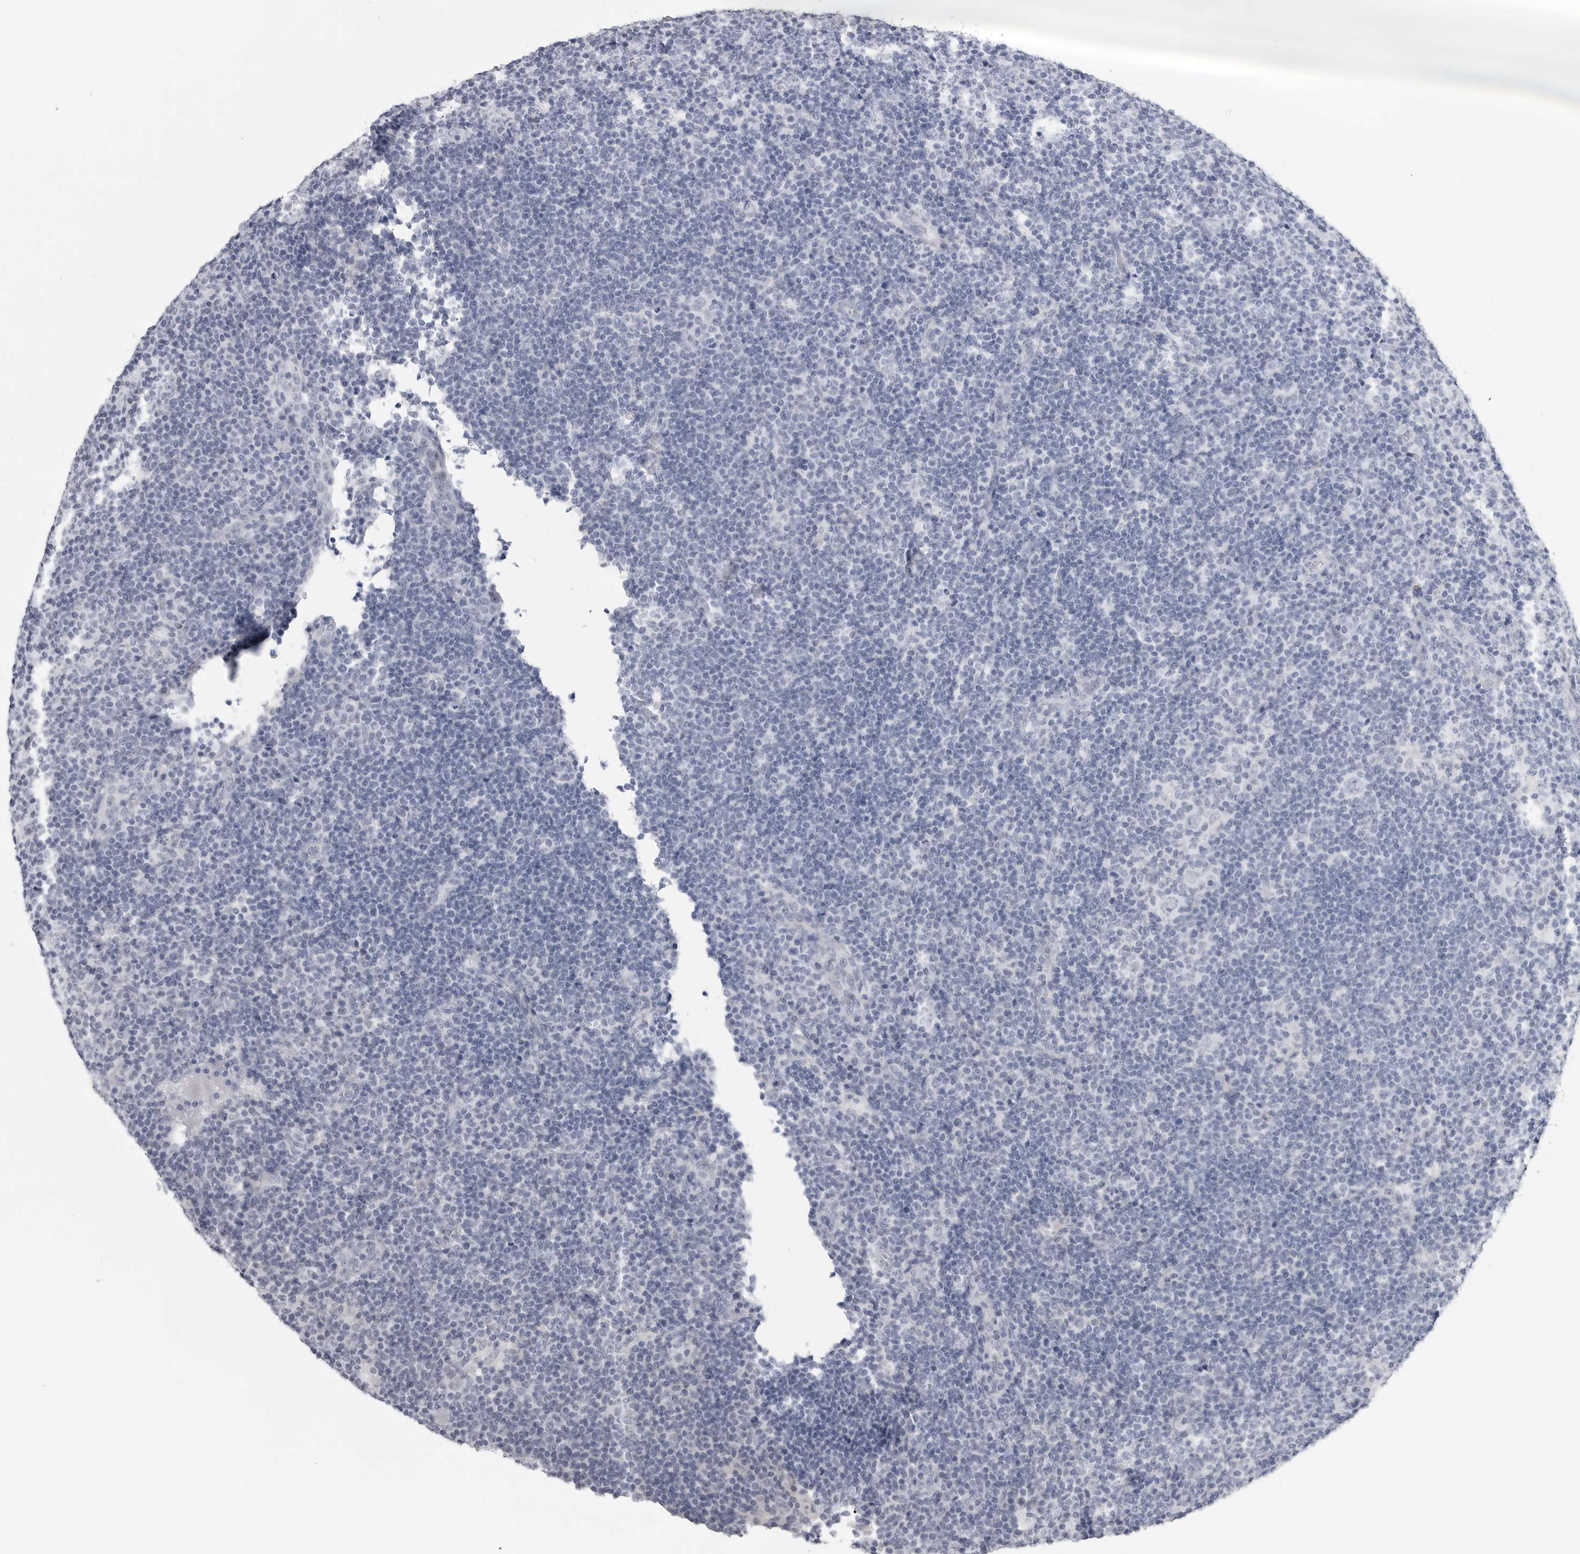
{"staining": {"intensity": "negative", "quantity": "none", "location": "none"}, "tissue": "lymphoma", "cell_type": "Tumor cells", "image_type": "cancer", "snomed": [{"axis": "morphology", "description": "Hodgkin's disease, NOS"}, {"axis": "topography", "description": "Lymph node"}], "caption": "Image shows no protein staining in tumor cells of Hodgkin's disease tissue.", "gene": "PGA3", "patient": {"sex": "female", "age": 57}}